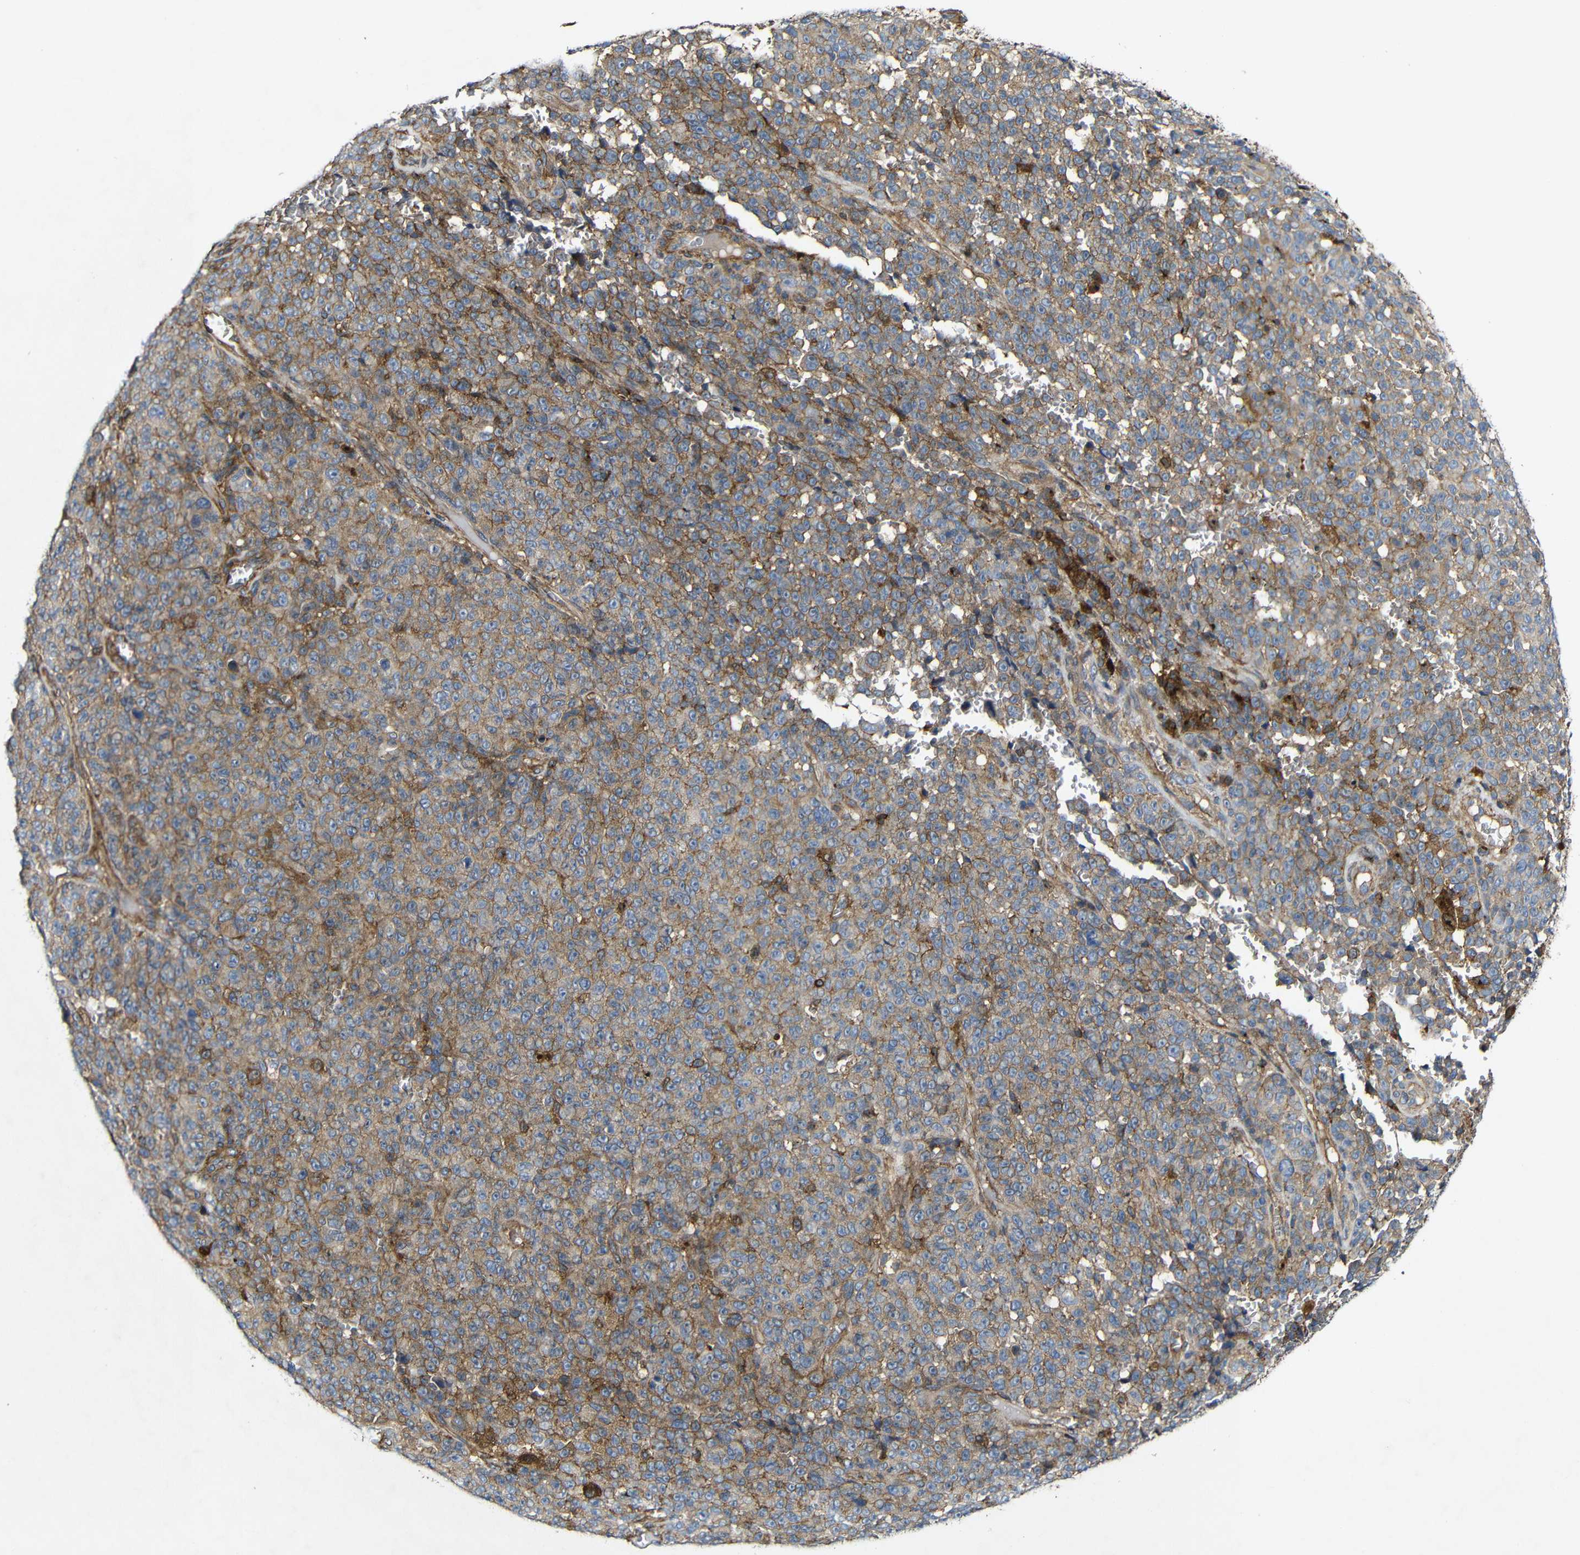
{"staining": {"intensity": "weak", "quantity": ">75%", "location": "cytoplasmic/membranous"}, "tissue": "melanoma", "cell_type": "Tumor cells", "image_type": "cancer", "snomed": [{"axis": "morphology", "description": "Malignant melanoma, NOS"}, {"axis": "topography", "description": "Skin"}], "caption": "Melanoma was stained to show a protein in brown. There is low levels of weak cytoplasmic/membranous staining in about >75% of tumor cells.", "gene": "GSDME", "patient": {"sex": "female", "age": 82}}